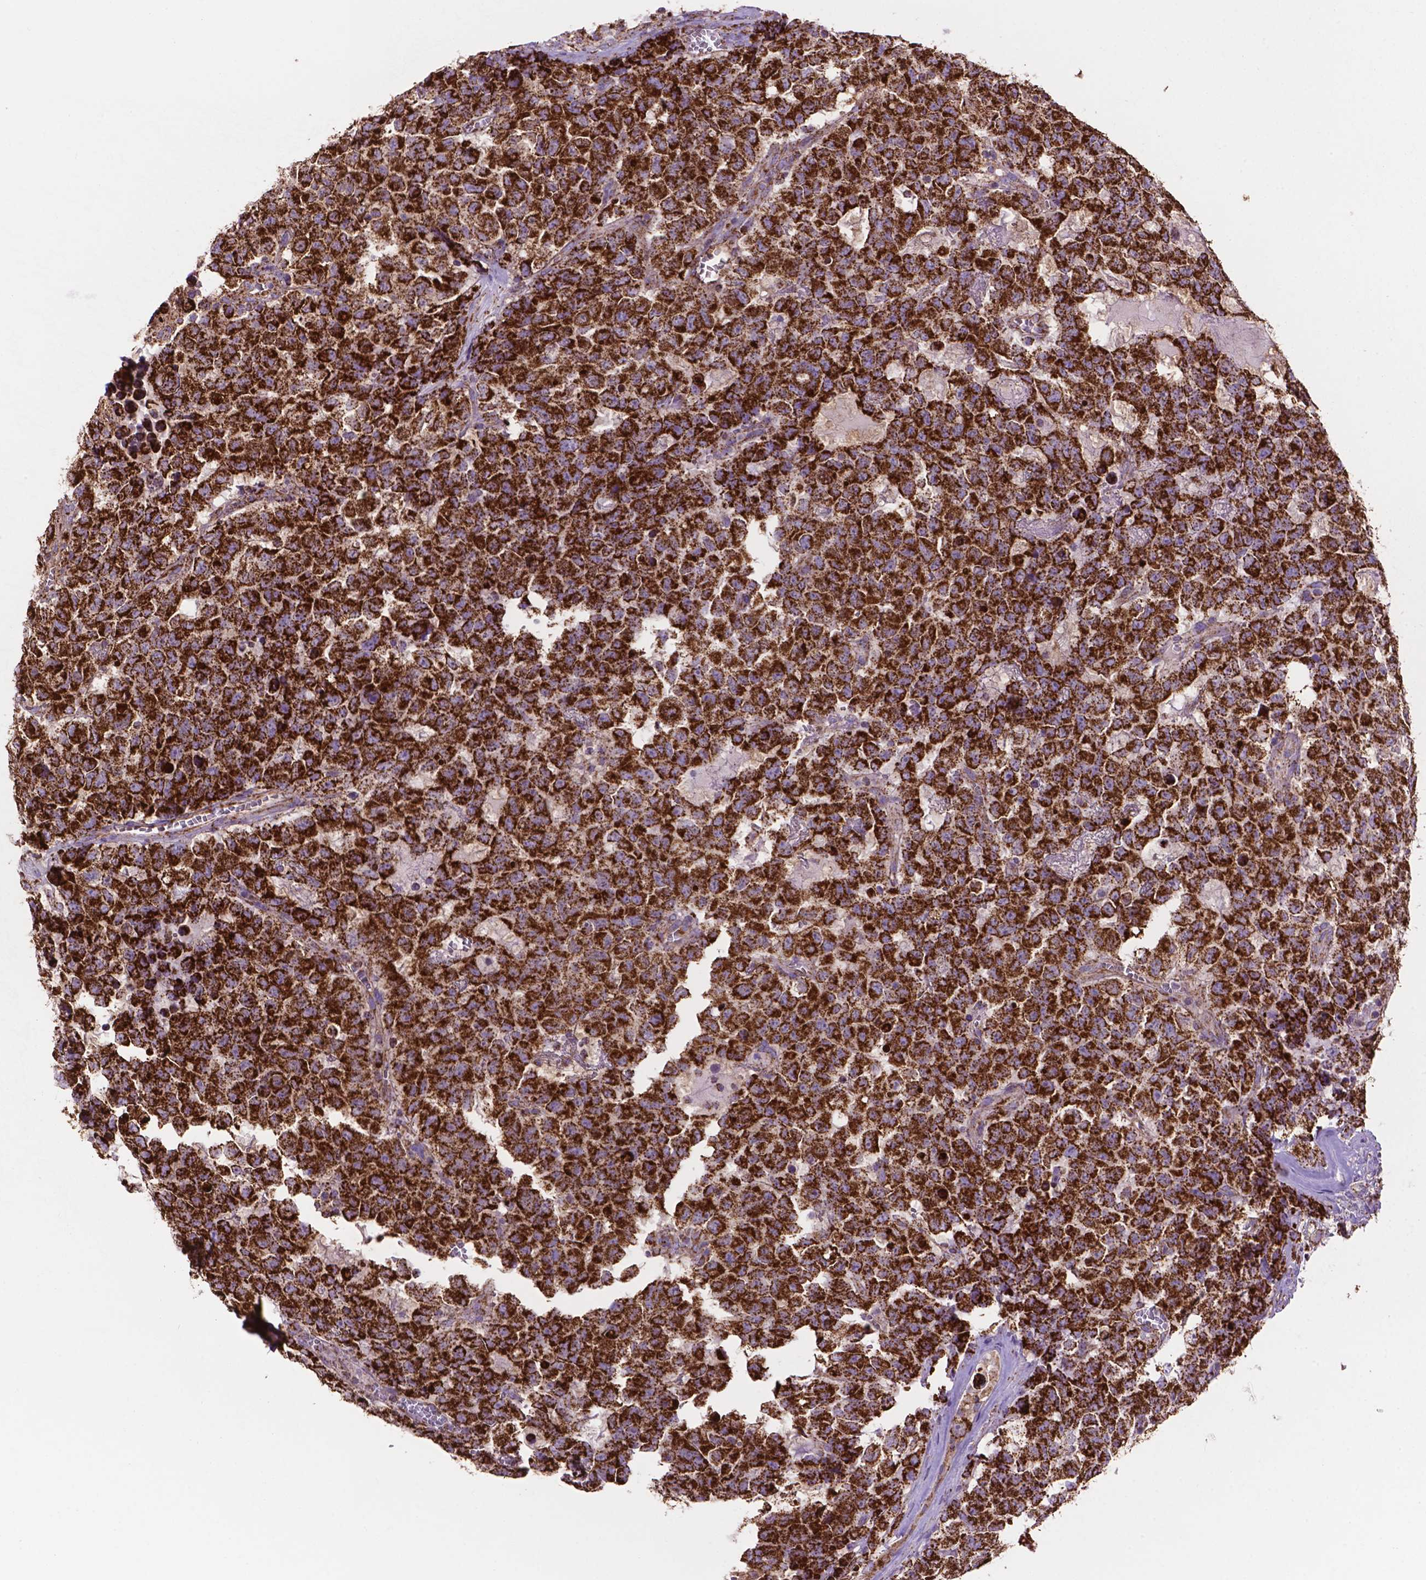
{"staining": {"intensity": "strong", "quantity": ">75%", "location": "cytoplasmic/membranous"}, "tissue": "testis cancer", "cell_type": "Tumor cells", "image_type": "cancer", "snomed": [{"axis": "morphology", "description": "Carcinoma, Embryonal, NOS"}, {"axis": "topography", "description": "Testis"}], "caption": "The image displays immunohistochemical staining of testis cancer. There is strong cytoplasmic/membranous expression is present in approximately >75% of tumor cells.", "gene": "HSPD1", "patient": {"sex": "male", "age": 23}}